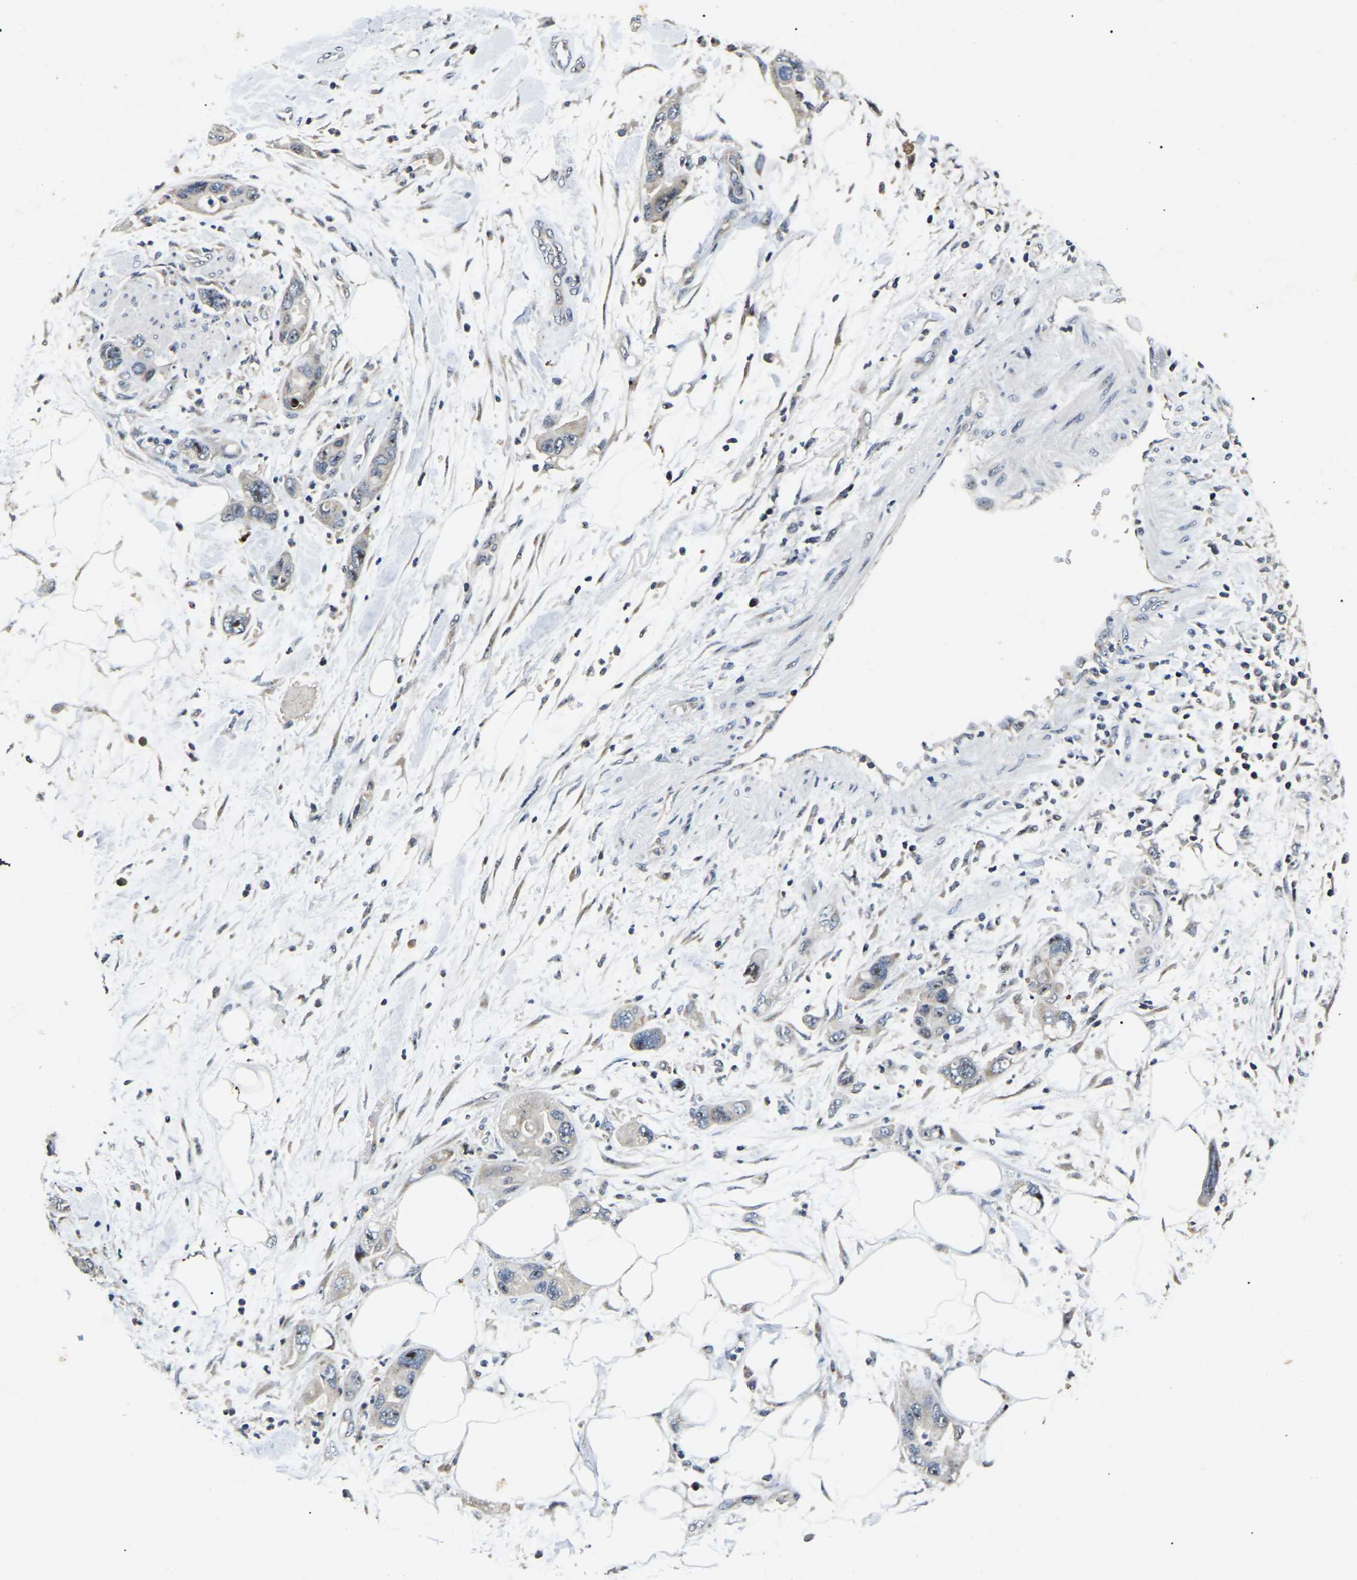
{"staining": {"intensity": "negative", "quantity": "none", "location": "none"}, "tissue": "pancreatic cancer", "cell_type": "Tumor cells", "image_type": "cancer", "snomed": [{"axis": "morphology", "description": "Normal tissue, NOS"}, {"axis": "morphology", "description": "Adenocarcinoma, NOS"}, {"axis": "topography", "description": "Pancreas"}], "caption": "Immunohistochemistry photomicrograph of neoplastic tissue: human adenocarcinoma (pancreatic) stained with DAB (3,3'-diaminobenzidine) demonstrates no significant protein positivity in tumor cells.", "gene": "RBM28", "patient": {"sex": "female", "age": 71}}